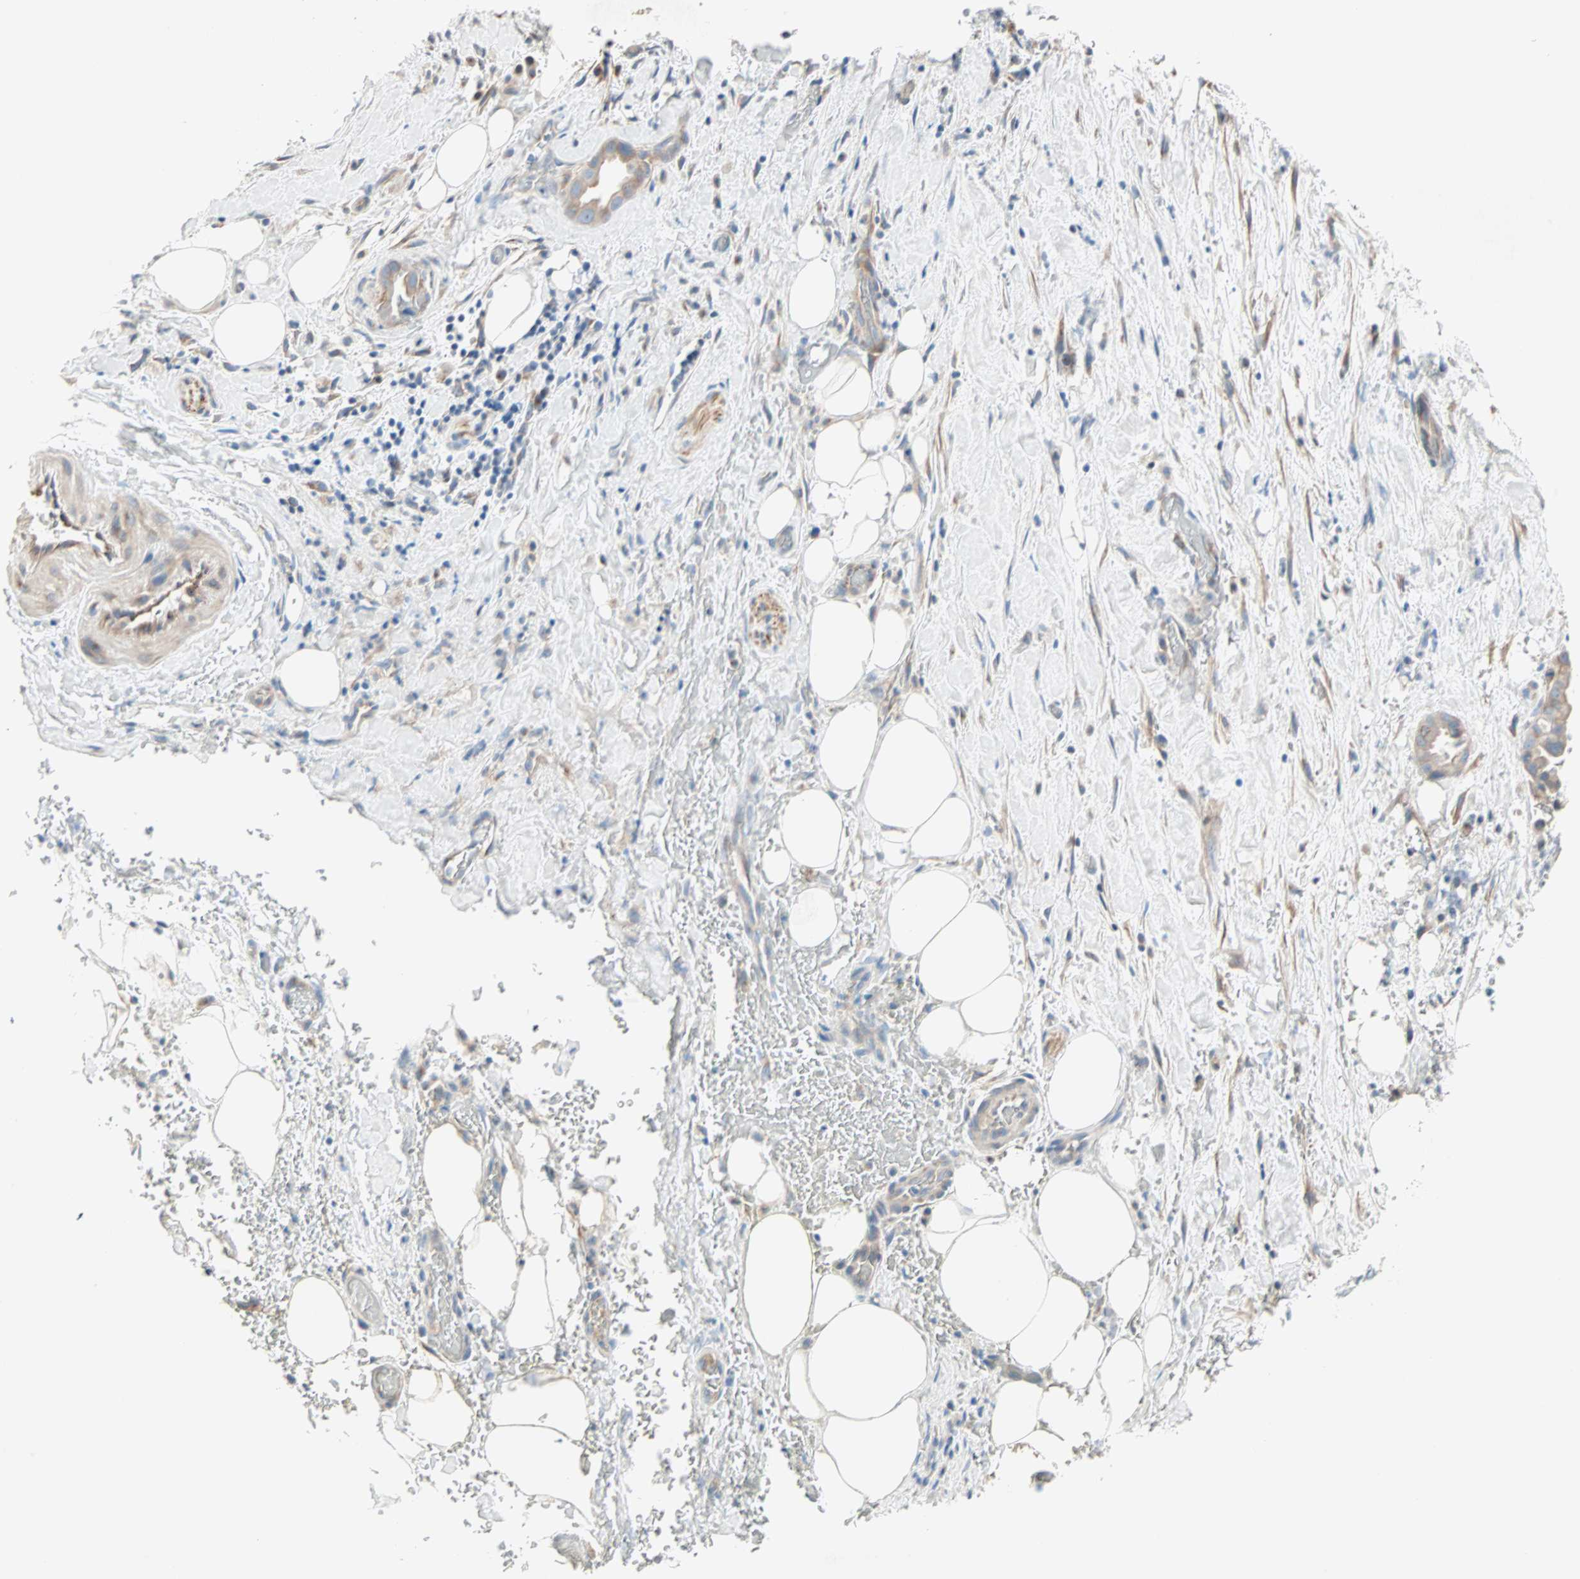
{"staining": {"intensity": "weak", "quantity": ">75%", "location": "cytoplasmic/membranous"}, "tissue": "liver cancer", "cell_type": "Tumor cells", "image_type": "cancer", "snomed": [{"axis": "morphology", "description": "Cholangiocarcinoma"}, {"axis": "topography", "description": "Liver"}], "caption": "Protein analysis of cholangiocarcinoma (liver) tissue exhibits weak cytoplasmic/membranous positivity in about >75% of tumor cells.", "gene": "SULT1C2", "patient": {"sex": "female", "age": 68}}